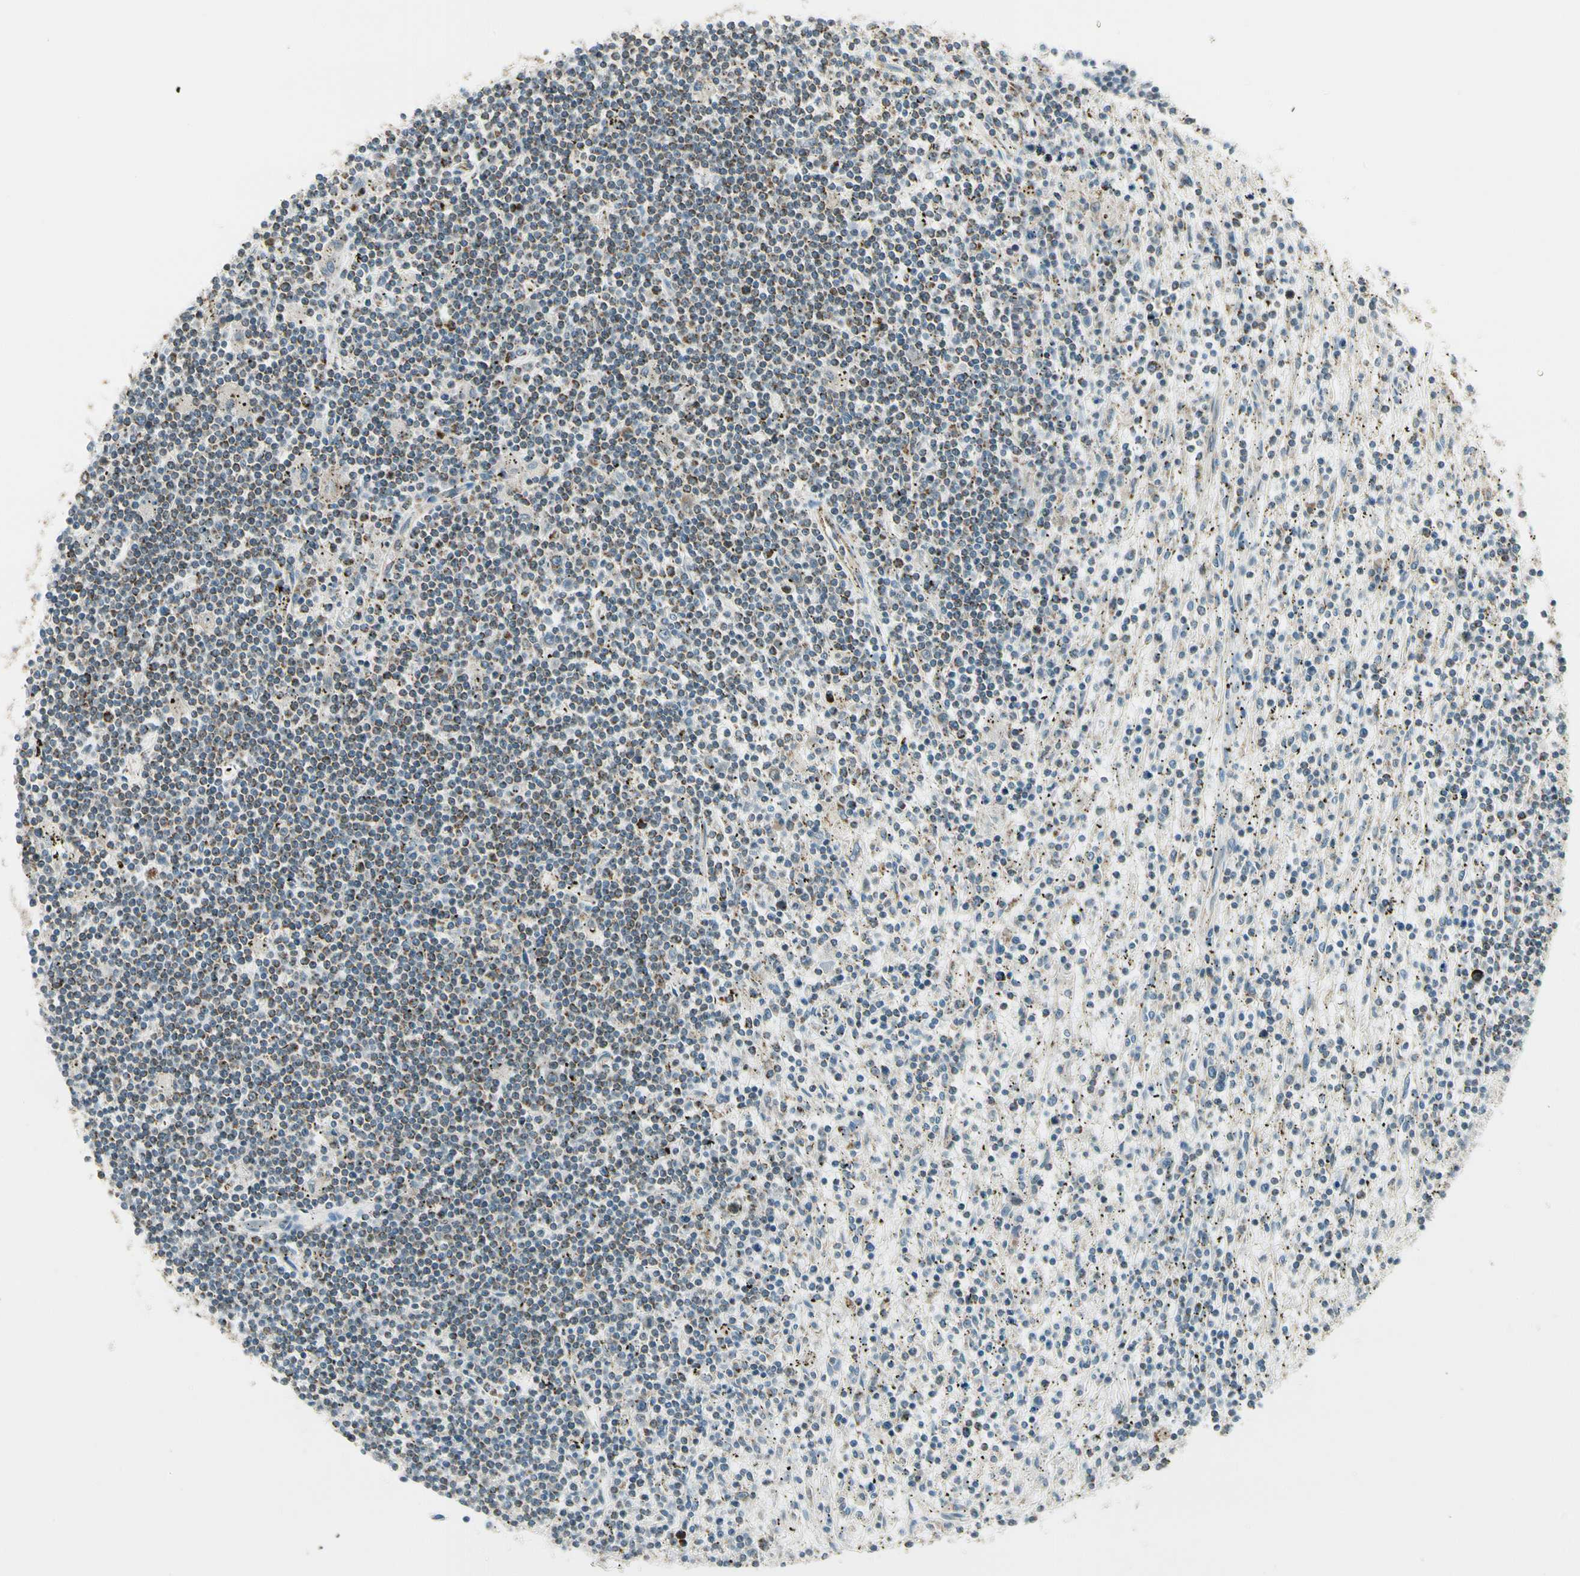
{"staining": {"intensity": "moderate", "quantity": "25%-75%", "location": "cytoplasmic/membranous"}, "tissue": "lymphoma", "cell_type": "Tumor cells", "image_type": "cancer", "snomed": [{"axis": "morphology", "description": "Malignant lymphoma, non-Hodgkin's type, Low grade"}, {"axis": "topography", "description": "Spleen"}], "caption": "IHC histopathology image of neoplastic tissue: human lymphoma stained using immunohistochemistry (IHC) reveals medium levels of moderate protein expression localized specifically in the cytoplasmic/membranous of tumor cells, appearing as a cytoplasmic/membranous brown color.", "gene": "EPHB3", "patient": {"sex": "male", "age": 76}}